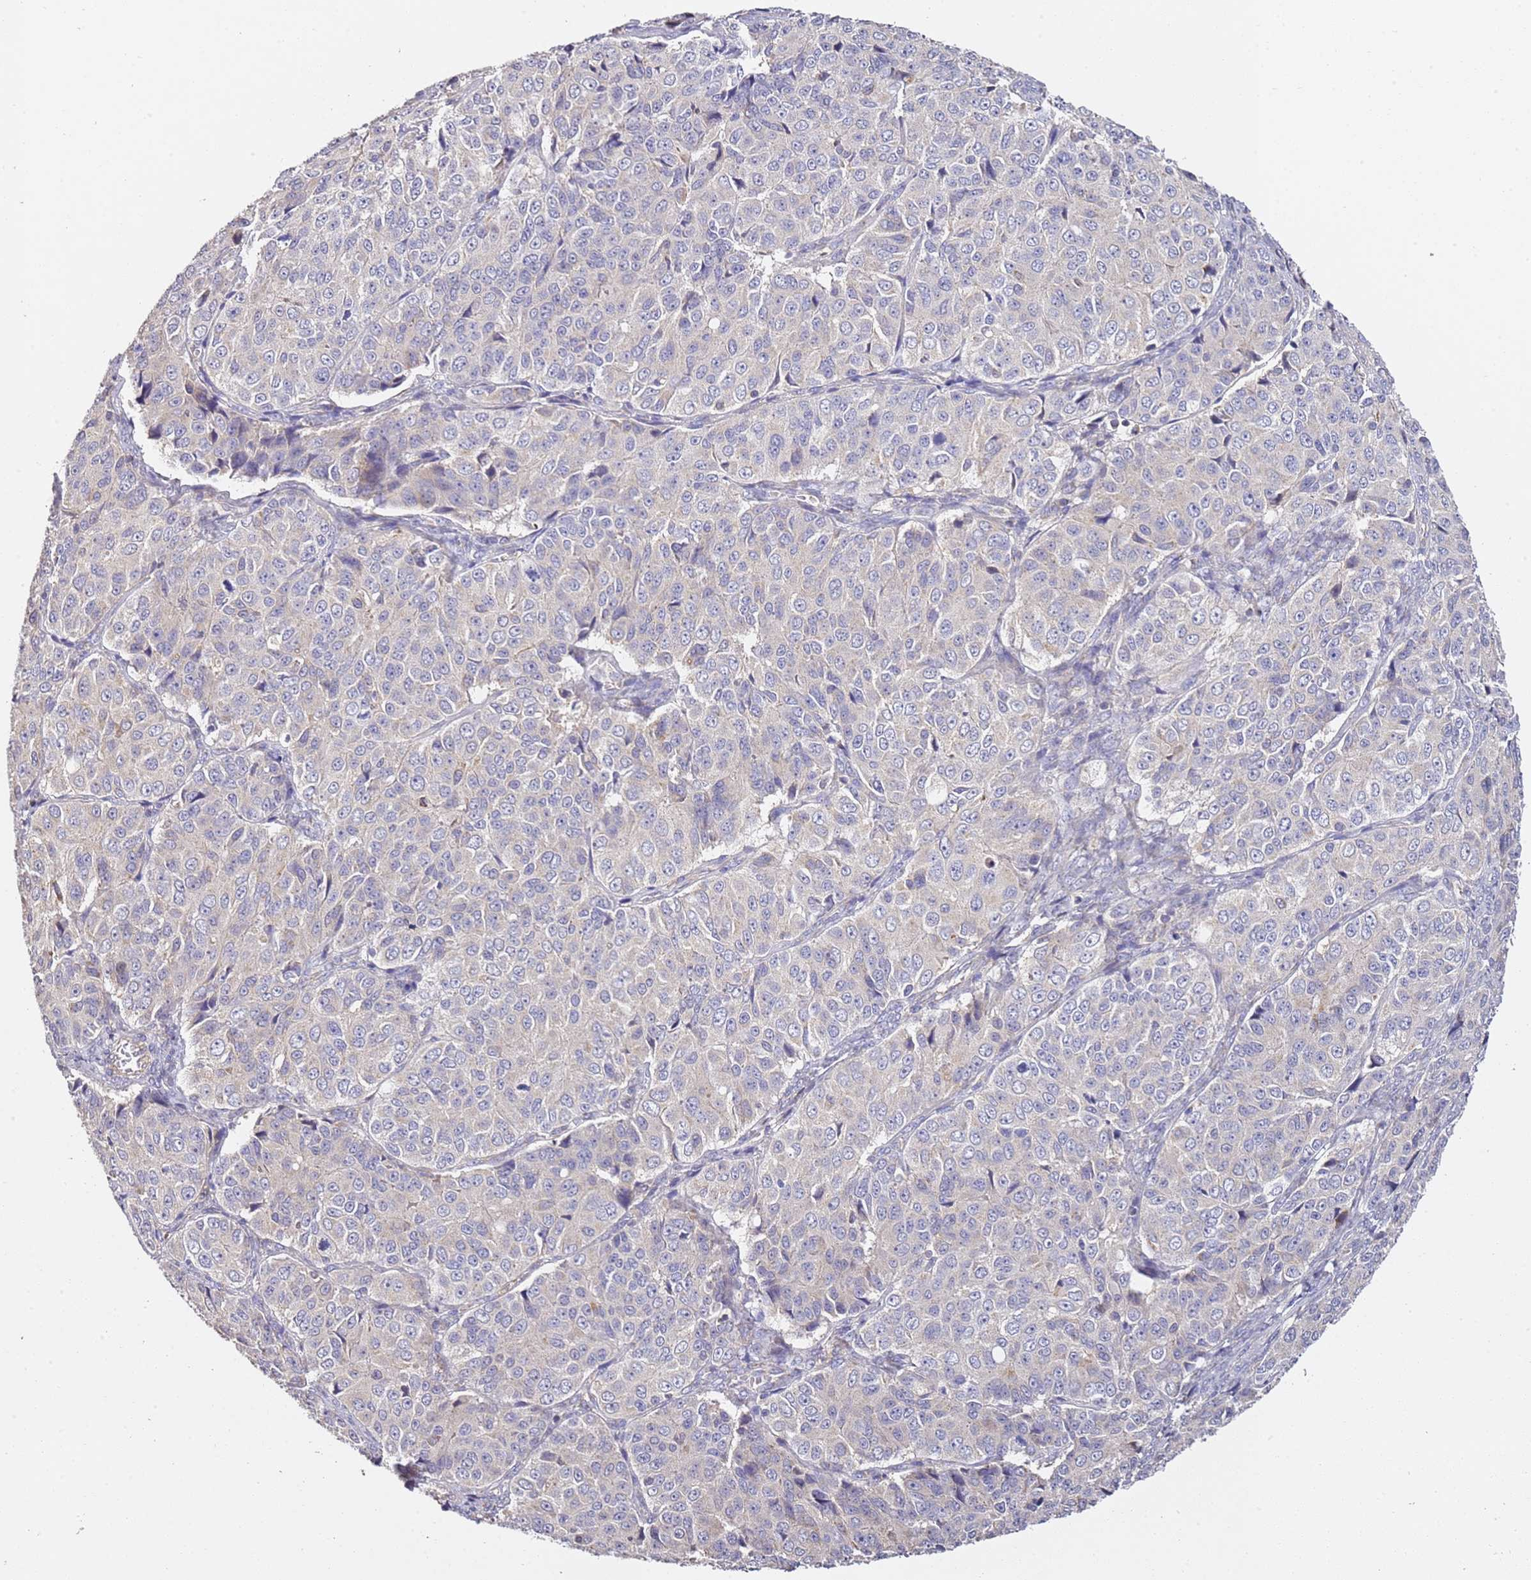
{"staining": {"intensity": "negative", "quantity": "none", "location": "none"}, "tissue": "ovarian cancer", "cell_type": "Tumor cells", "image_type": "cancer", "snomed": [{"axis": "morphology", "description": "Carcinoma, endometroid"}, {"axis": "topography", "description": "Ovary"}], "caption": "Ovarian cancer was stained to show a protein in brown. There is no significant staining in tumor cells. (Stains: DAB IHC with hematoxylin counter stain, Microscopy: brightfield microscopy at high magnification).", "gene": "OR2B11", "patient": {"sex": "female", "age": 51}}